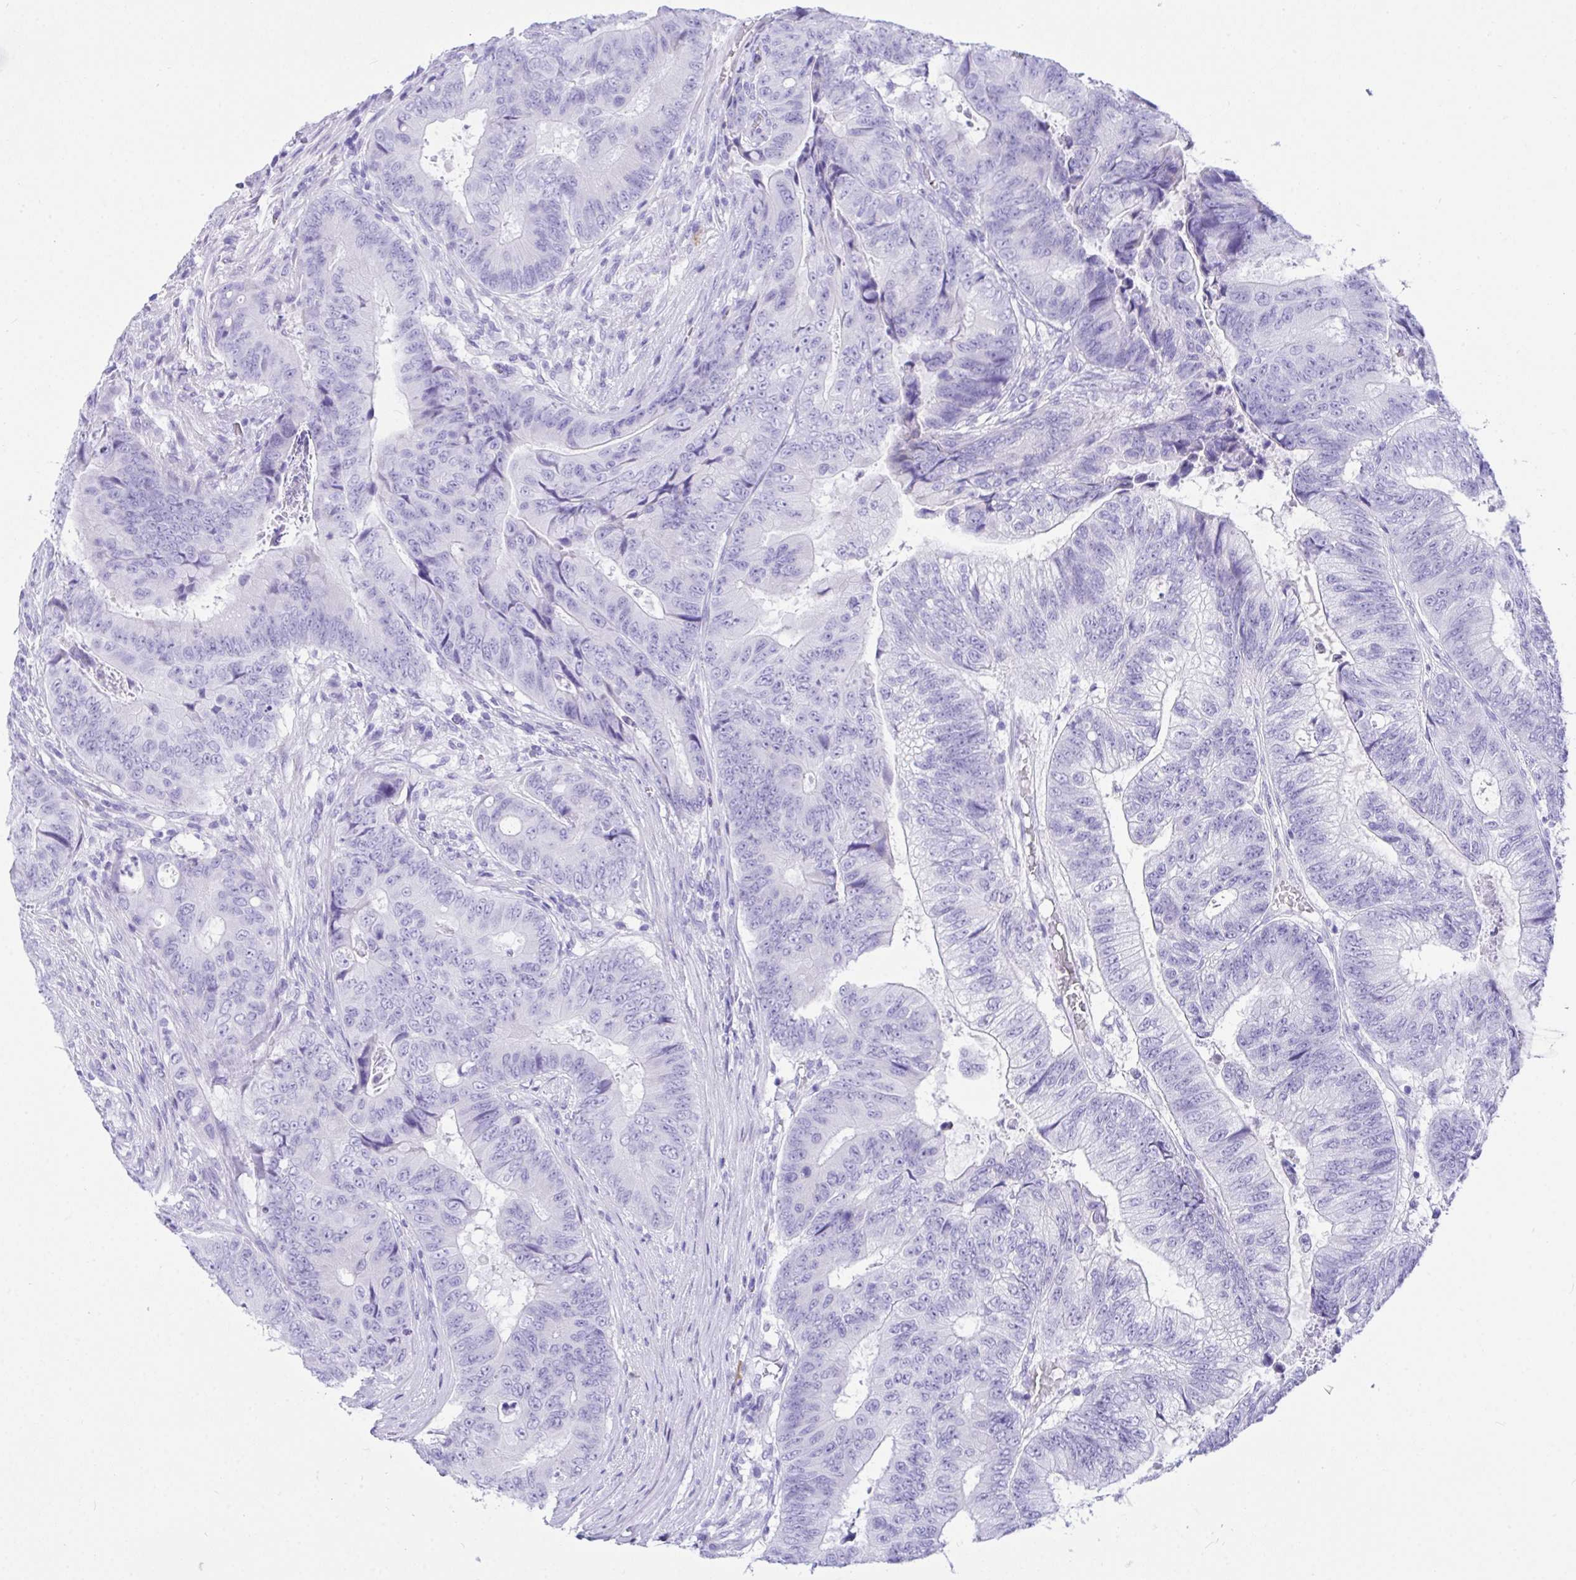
{"staining": {"intensity": "negative", "quantity": "none", "location": "none"}, "tissue": "colorectal cancer", "cell_type": "Tumor cells", "image_type": "cancer", "snomed": [{"axis": "morphology", "description": "Adenocarcinoma, NOS"}, {"axis": "topography", "description": "Colon"}], "caption": "Tumor cells show no significant protein staining in colorectal adenocarcinoma.", "gene": "BEST4", "patient": {"sex": "female", "age": 48}}